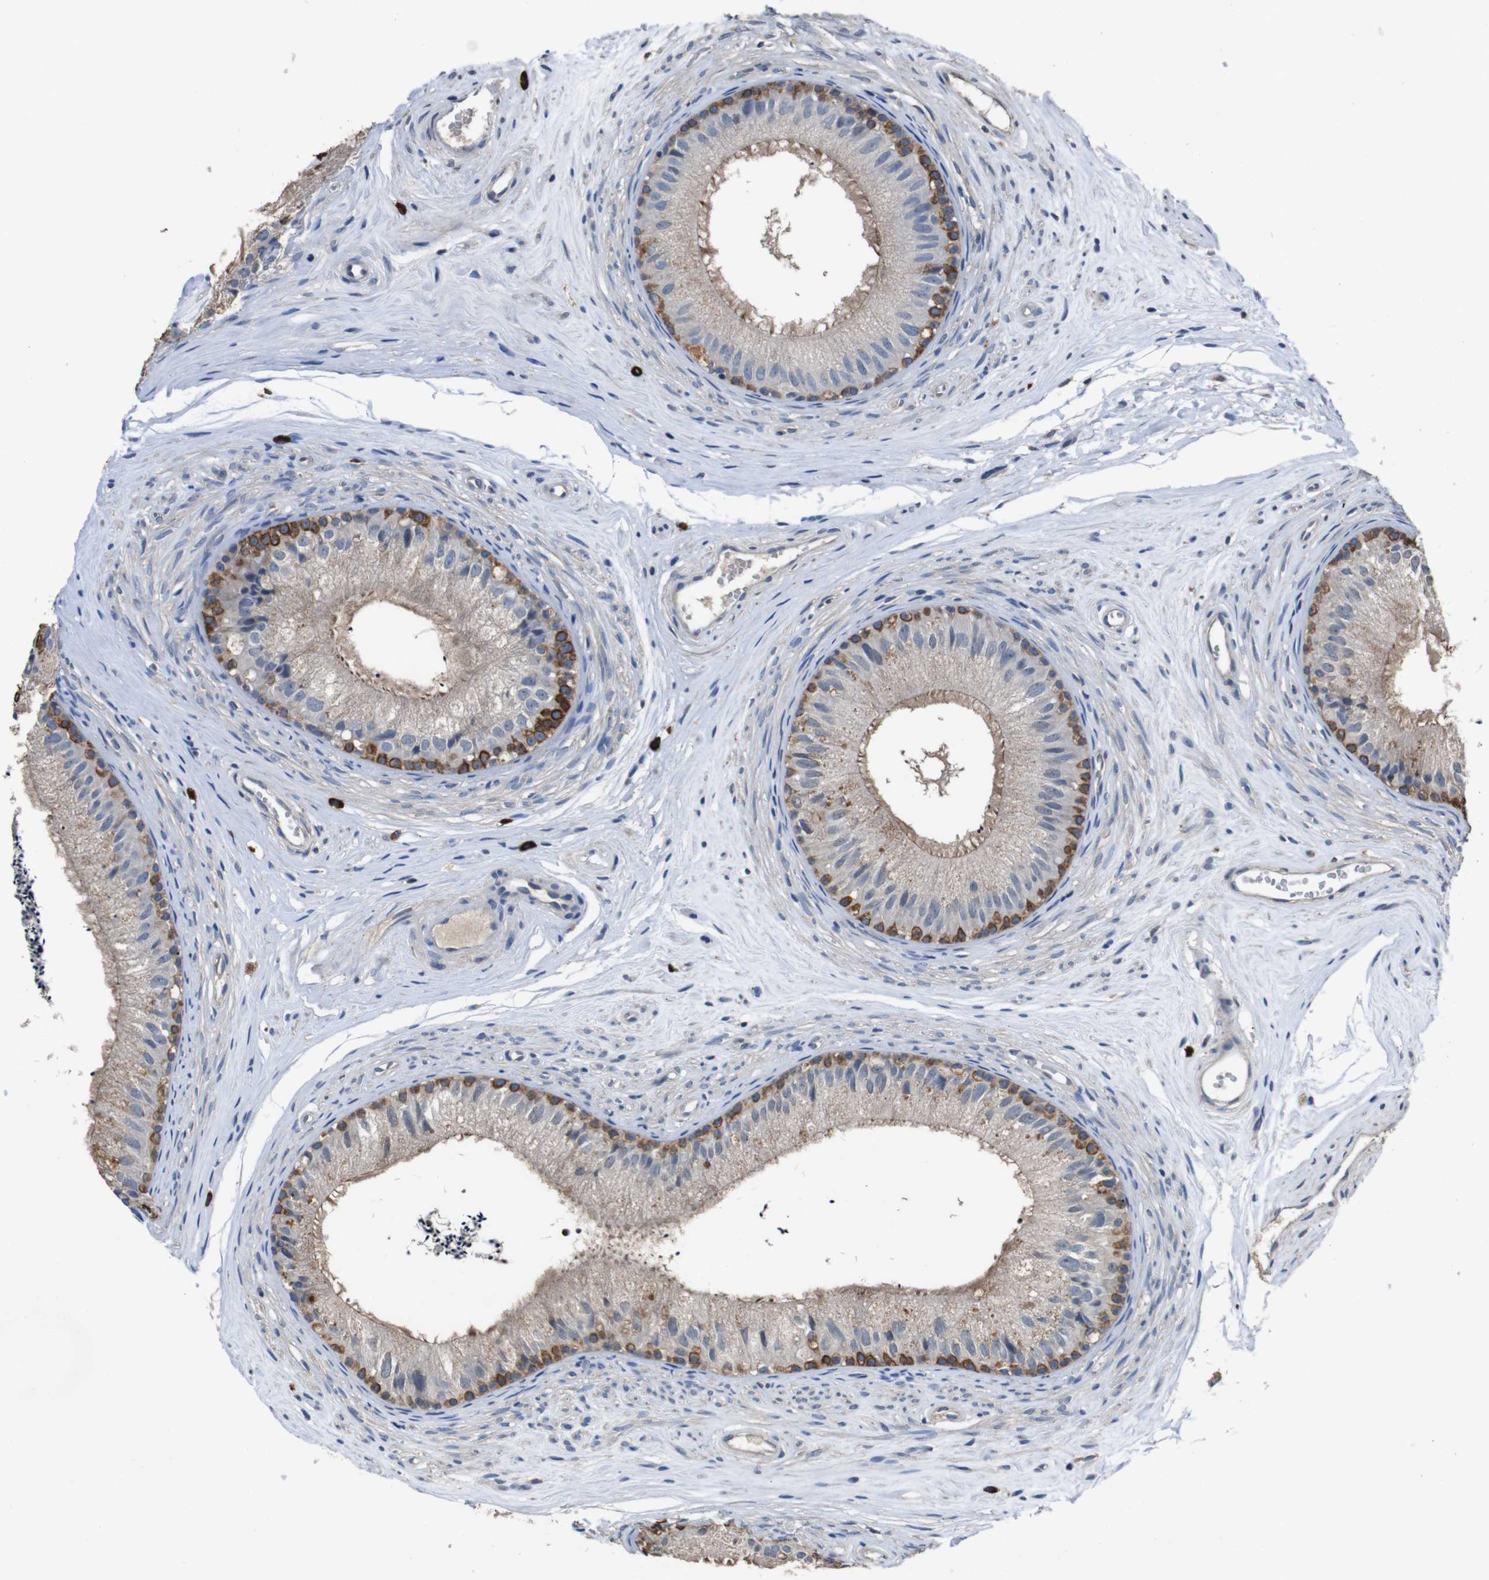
{"staining": {"intensity": "moderate", "quantity": "<25%", "location": "cytoplasmic/membranous"}, "tissue": "epididymis", "cell_type": "Glandular cells", "image_type": "normal", "snomed": [{"axis": "morphology", "description": "Normal tissue, NOS"}, {"axis": "topography", "description": "Epididymis"}], "caption": "This histopathology image reveals IHC staining of benign human epididymis, with low moderate cytoplasmic/membranous expression in about <25% of glandular cells.", "gene": "GLIPR1", "patient": {"sex": "male", "age": 56}}